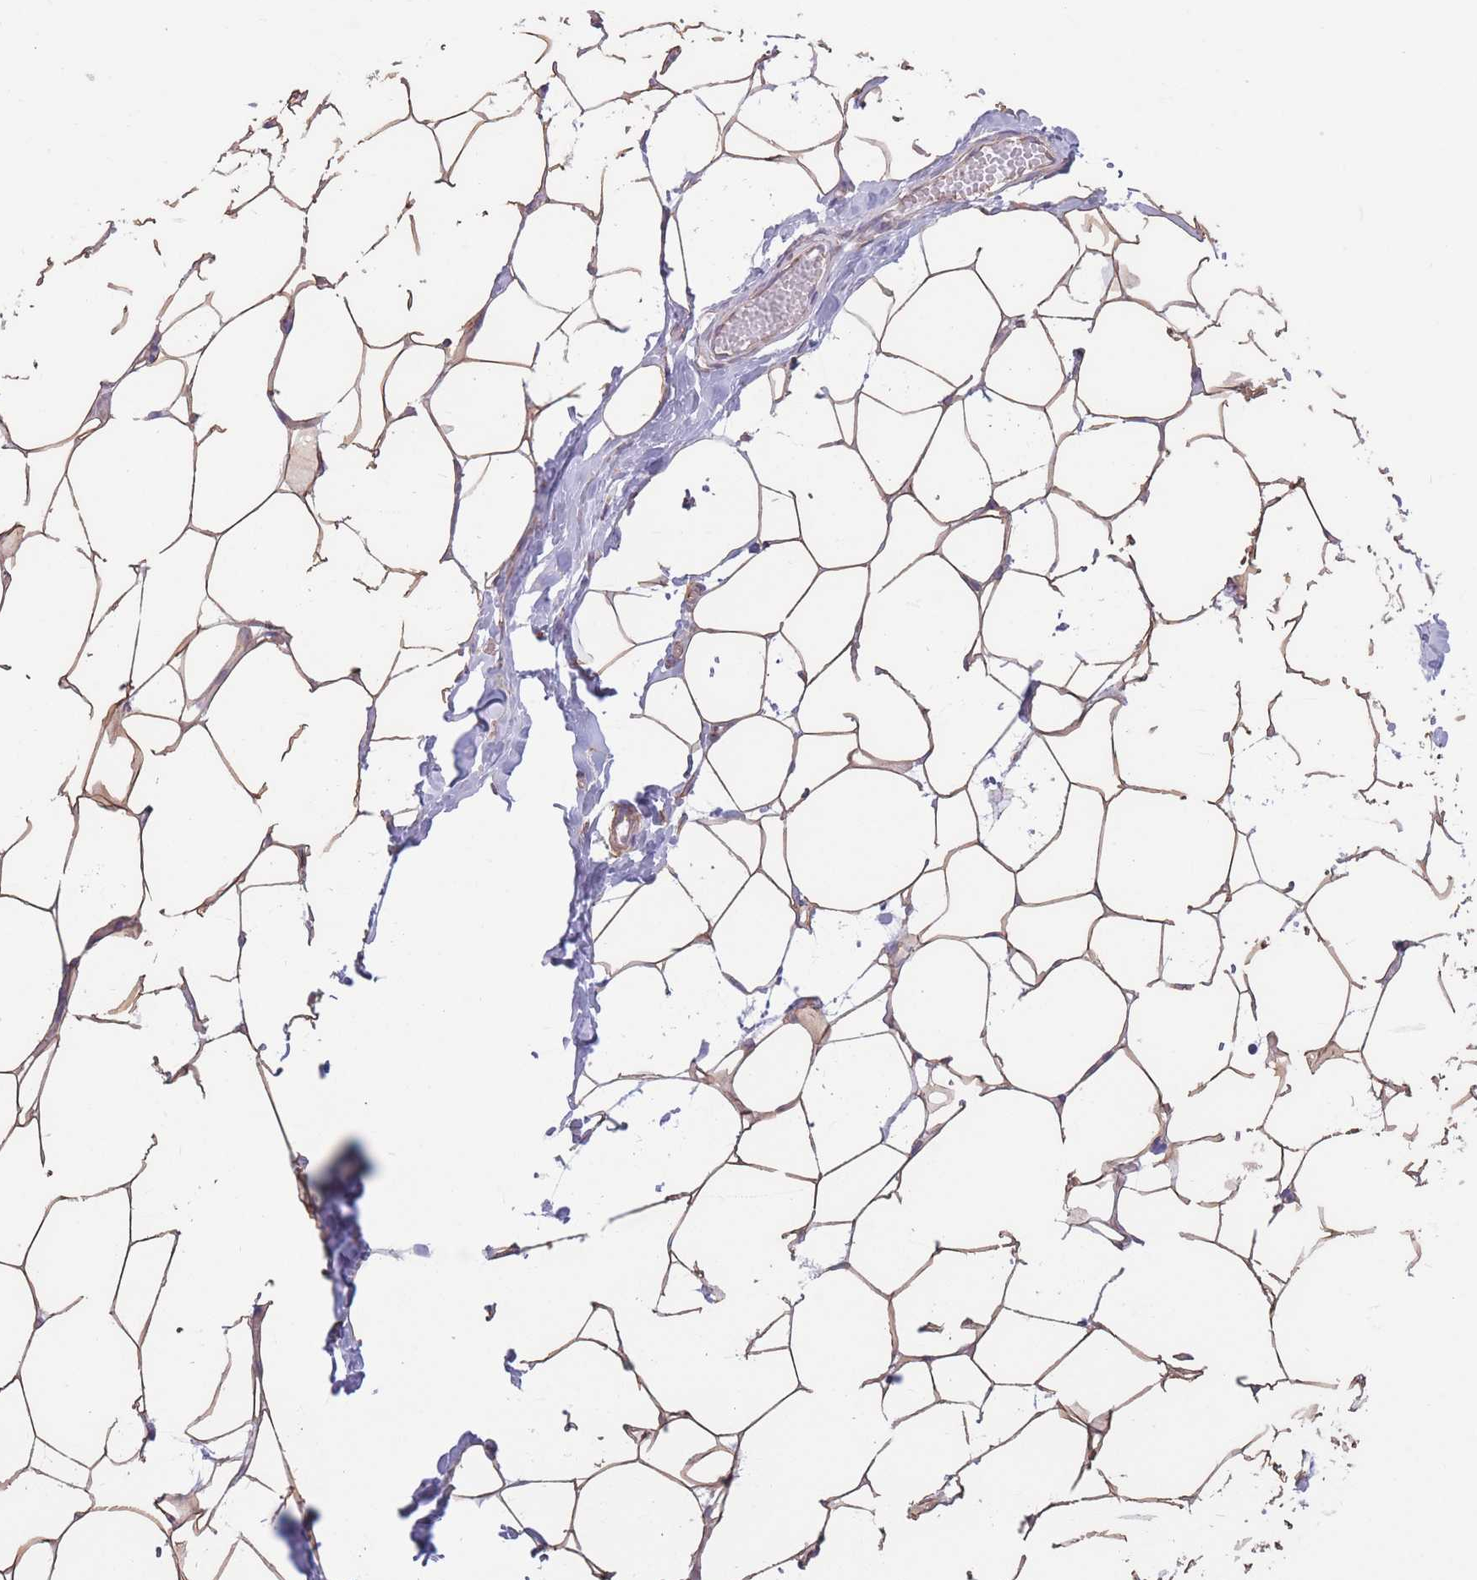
{"staining": {"intensity": "weak", "quantity": ">75%", "location": "cytoplasmic/membranous"}, "tissue": "breast", "cell_type": "Adipocytes", "image_type": "normal", "snomed": [{"axis": "morphology", "description": "Normal tissue, NOS"}, {"axis": "topography", "description": "Breast"}], "caption": "This micrograph reveals benign breast stained with immunohistochemistry to label a protein in brown. The cytoplasmic/membranous of adipocytes show weak positivity for the protein. Nuclei are counter-stained blue.", "gene": "ADD1", "patient": {"sex": "female", "age": 27}}